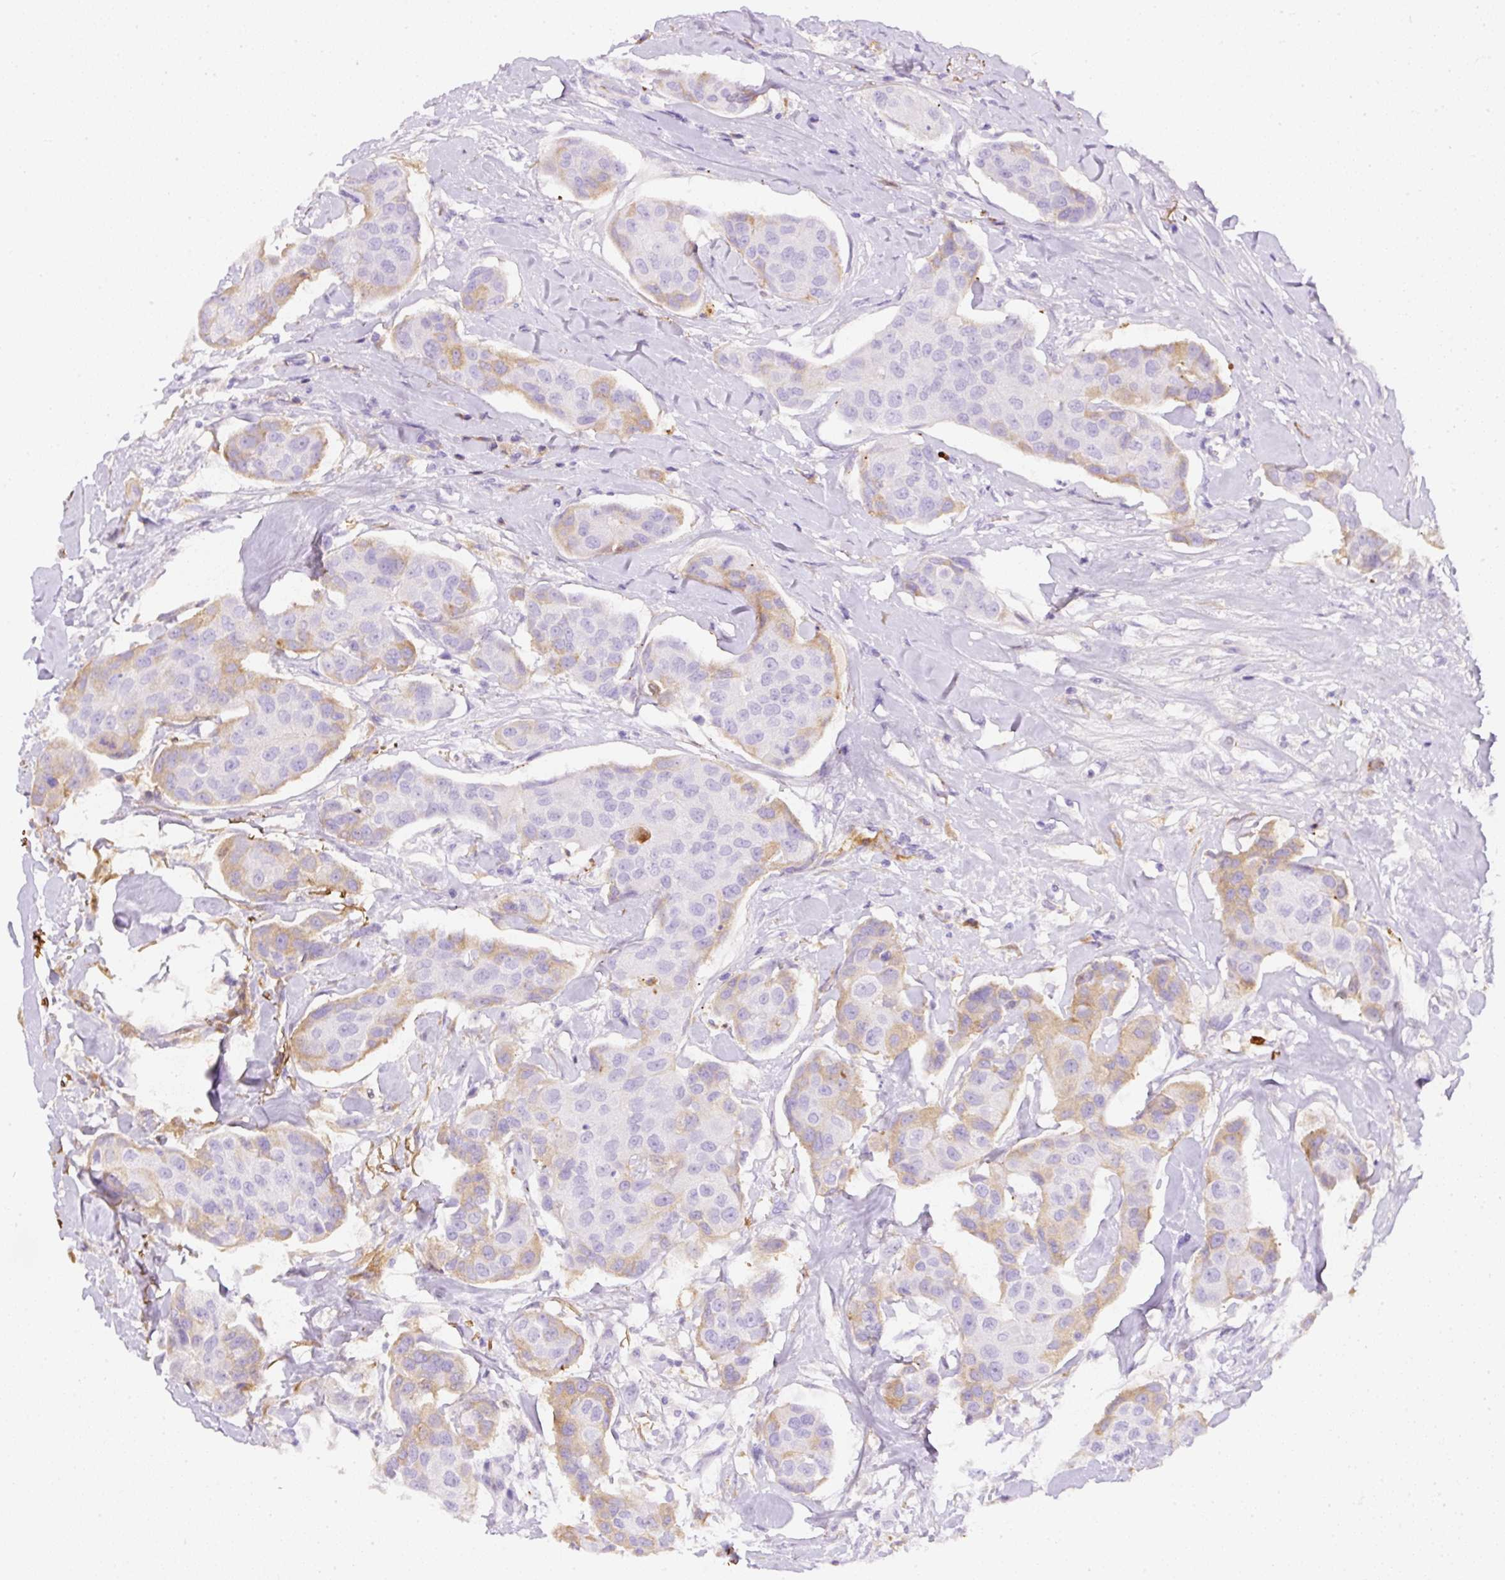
{"staining": {"intensity": "weak", "quantity": "<25%", "location": "cytoplasmic/membranous"}, "tissue": "breast cancer", "cell_type": "Tumor cells", "image_type": "cancer", "snomed": [{"axis": "morphology", "description": "Duct carcinoma"}, {"axis": "topography", "description": "Breast"}, {"axis": "topography", "description": "Lymph node"}], "caption": "This is a image of IHC staining of breast cancer (intraductal carcinoma), which shows no staining in tumor cells. Brightfield microscopy of immunohistochemistry stained with DAB (brown) and hematoxylin (blue), captured at high magnification.", "gene": "APCS", "patient": {"sex": "female", "age": 80}}